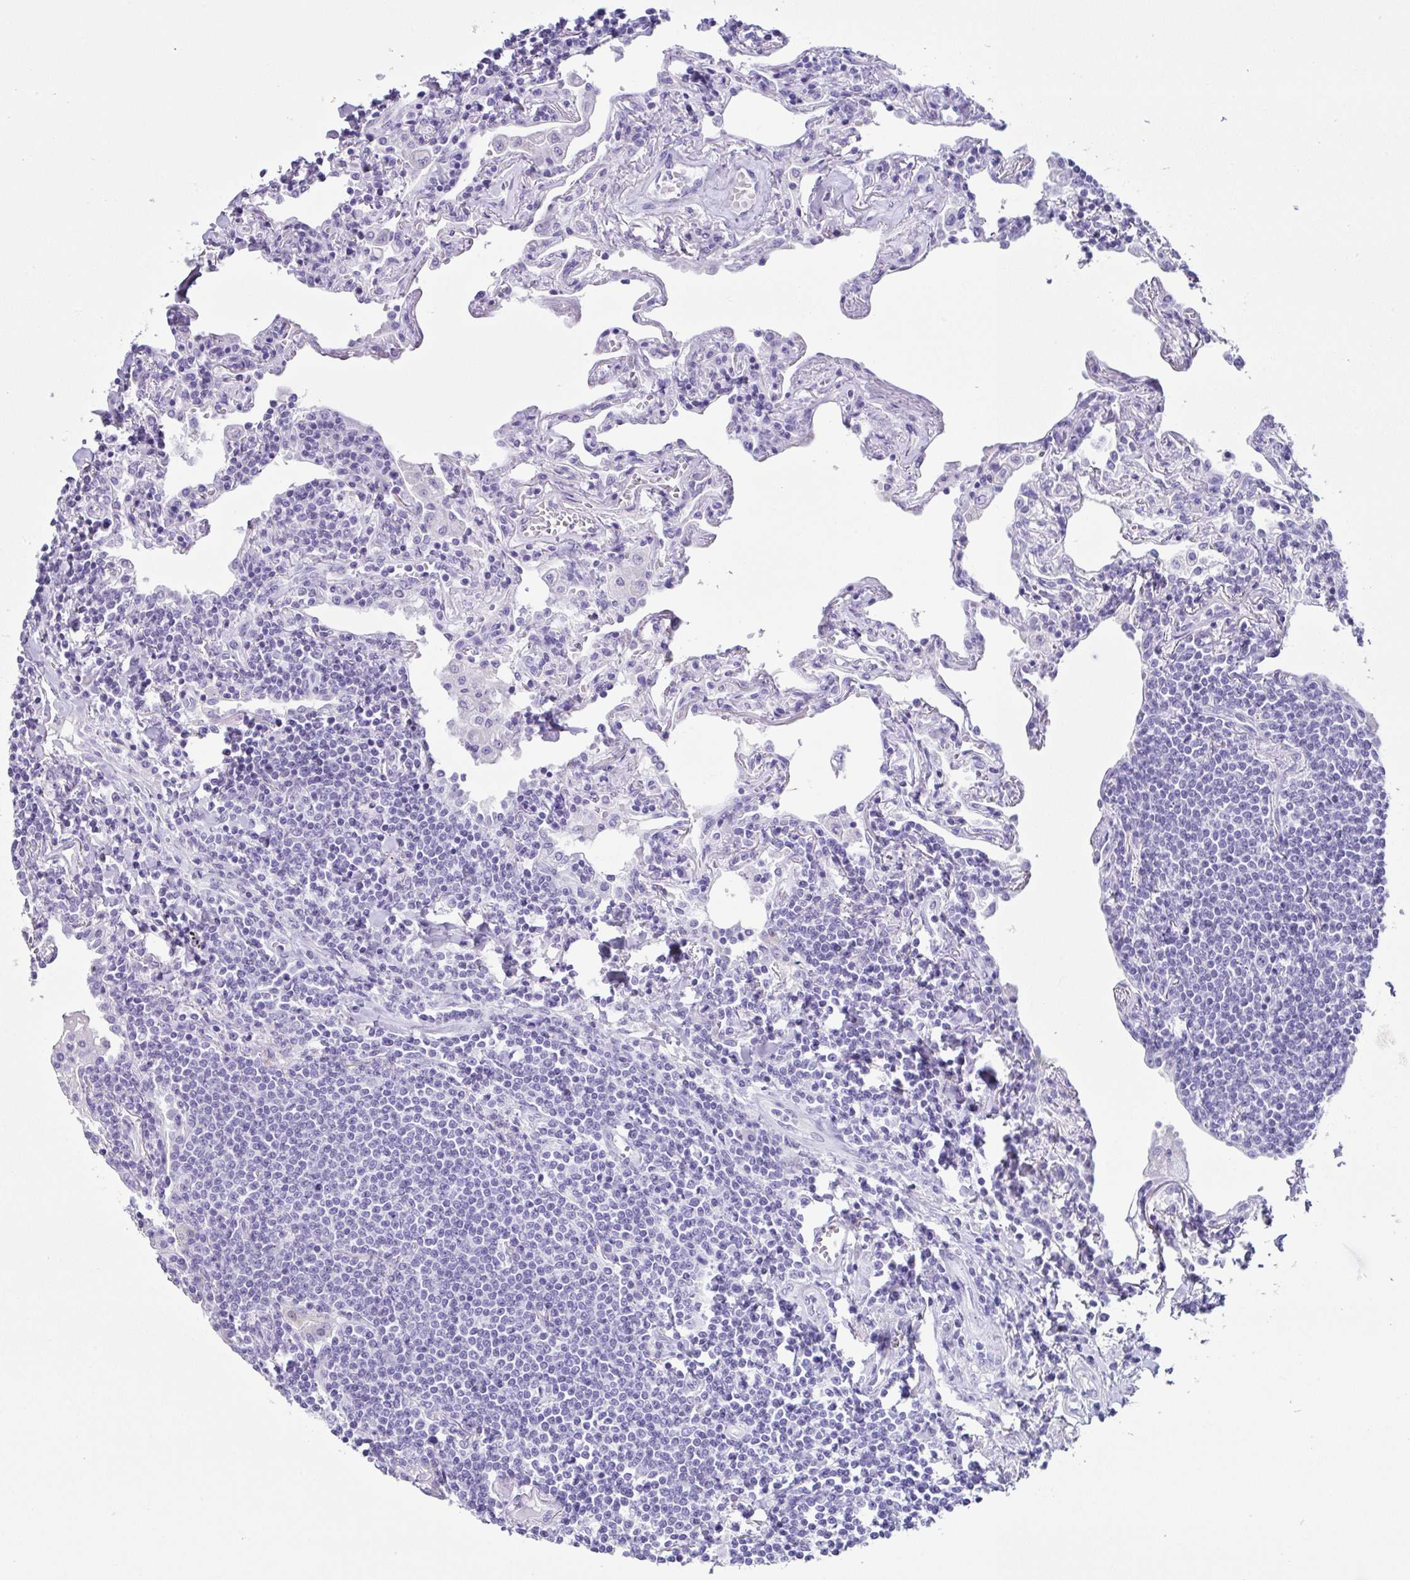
{"staining": {"intensity": "negative", "quantity": "none", "location": "none"}, "tissue": "lymphoma", "cell_type": "Tumor cells", "image_type": "cancer", "snomed": [{"axis": "morphology", "description": "Malignant lymphoma, non-Hodgkin's type, Low grade"}, {"axis": "topography", "description": "Lung"}], "caption": "This is an immunohistochemistry (IHC) micrograph of lymphoma. There is no expression in tumor cells.", "gene": "LGALS4", "patient": {"sex": "female", "age": 71}}